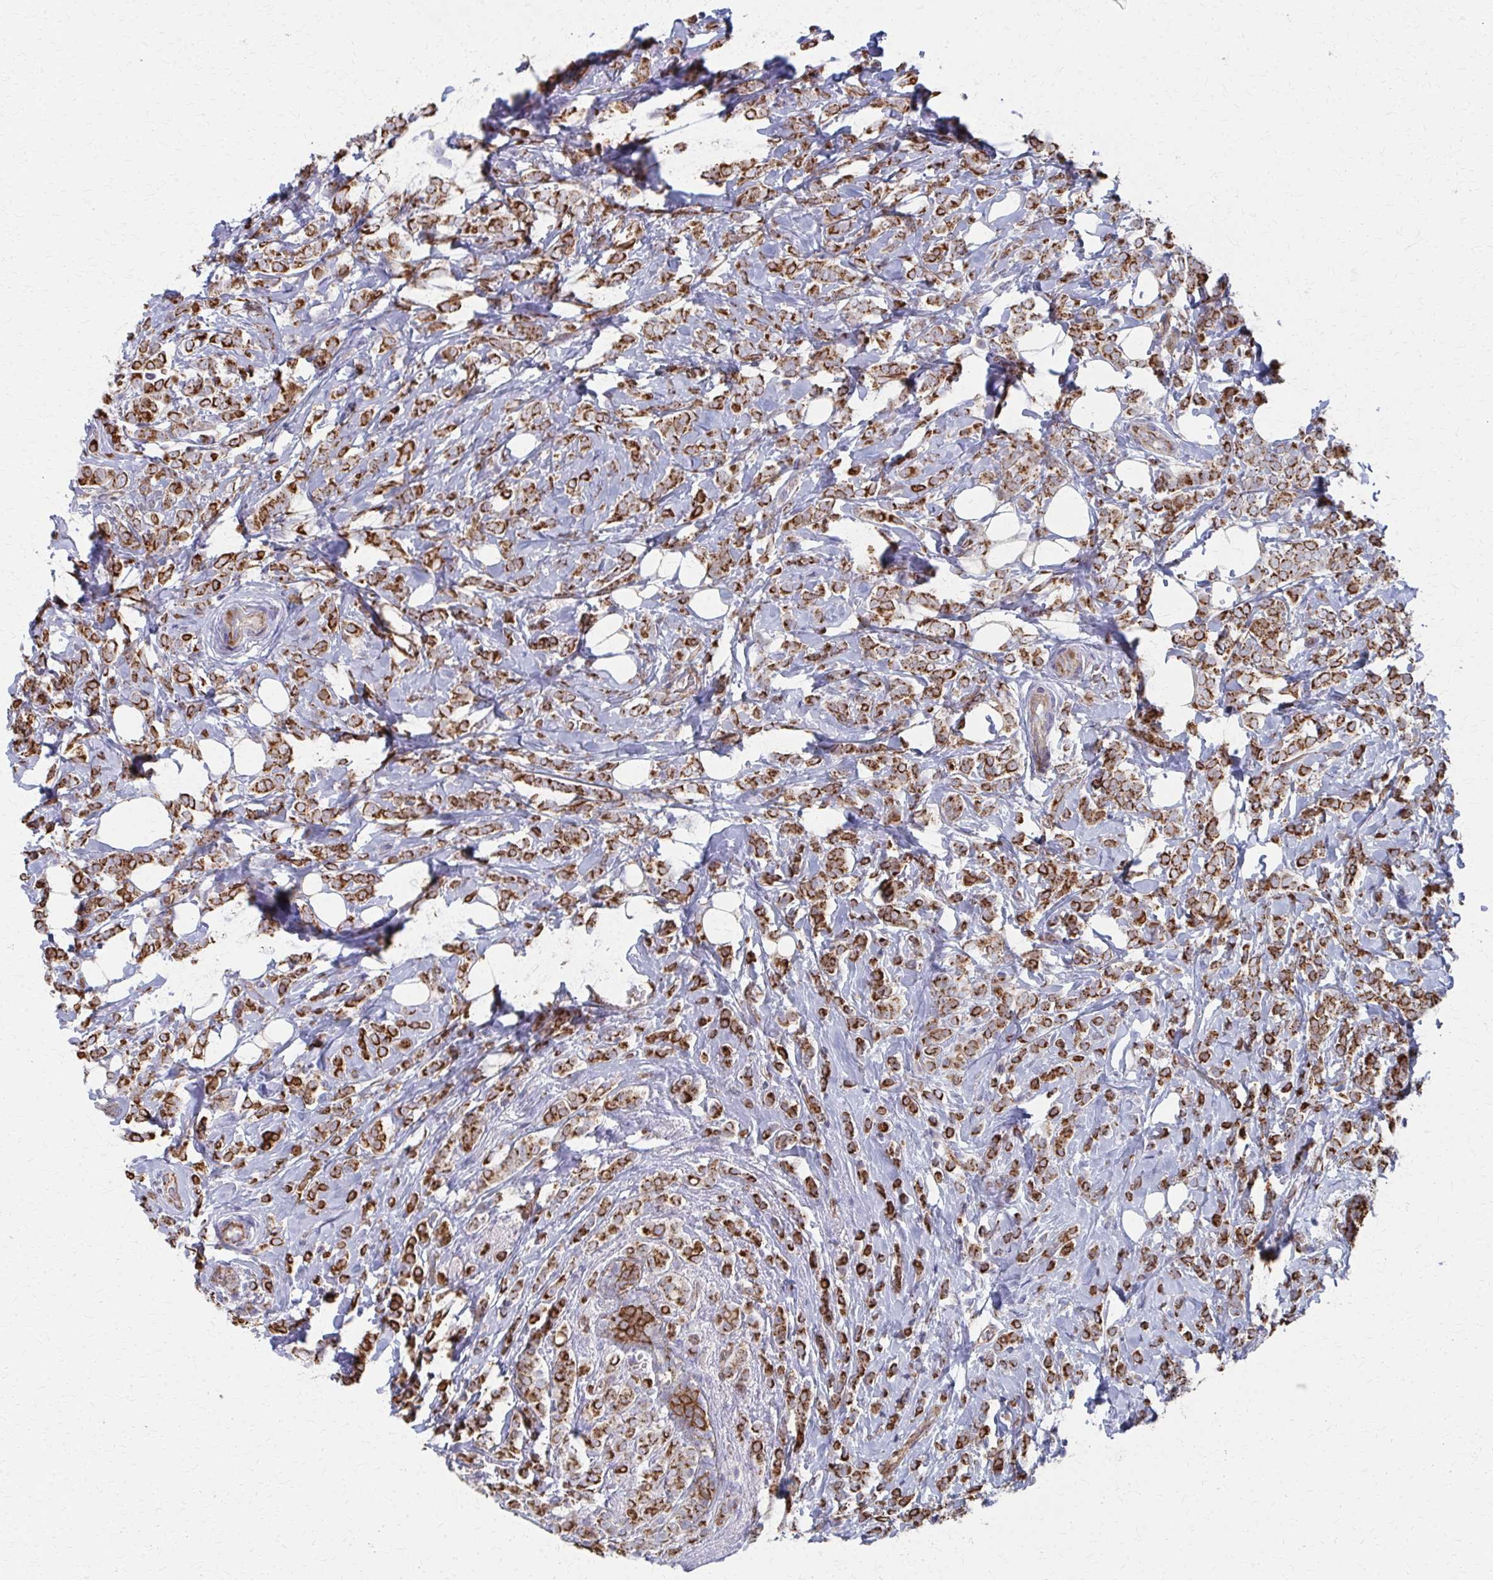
{"staining": {"intensity": "strong", "quantity": ">75%", "location": "cytoplasmic/membranous"}, "tissue": "breast cancer", "cell_type": "Tumor cells", "image_type": "cancer", "snomed": [{"axis": "morphology", "description": "Lobular carcinoma"}, {"axis": "topography", "description": "Breast"}], "caption": "Tumor cells display high levels of strong cytoplasmic/membranous positivity in approximately >75% of cells in human lobular carcinoma (breast).", "gene": "FAHD1", "patient": {"sex": "female", "age": 49}}